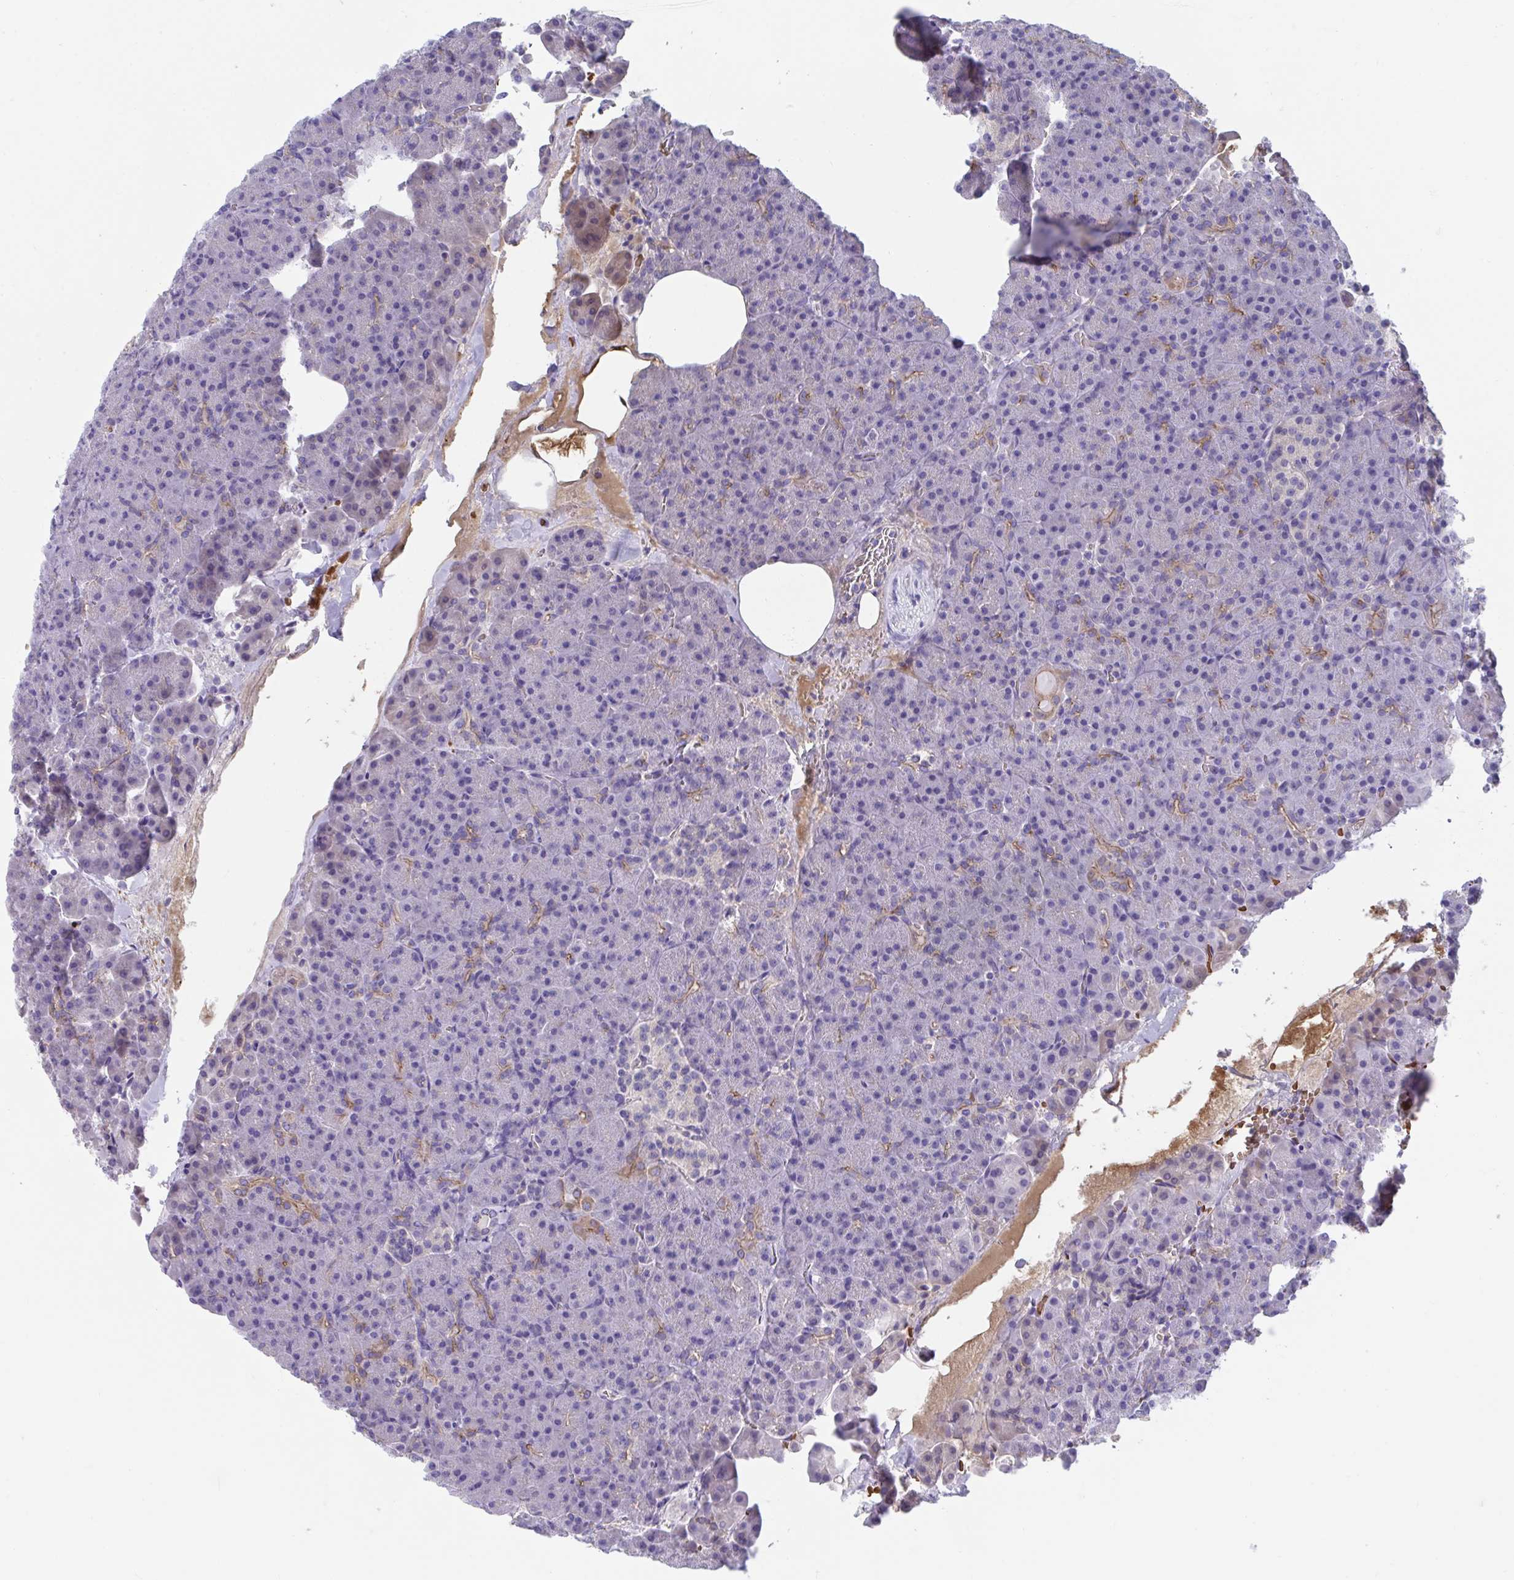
{"staining": {"intensity": "moderate", "quantity": "<25%", "location": "cytoplasmic/membranous"}, "tissue": "pancreas", "cell_type": "Exocrine glandular cells", "image_type": "normal", "snomed": [{"axis": "morphology", "description": "Normal tissue, NOS"}, {"axis": "topography", "description": "Pancreas"}], "caption": "Pancreas stained with IHC shows moderate cytoplasmic/membranous staining in approximately <25% of exocrine glandular cells.", "gene": "TTC30A", "patient": {"sex": "female", "age": 74}}